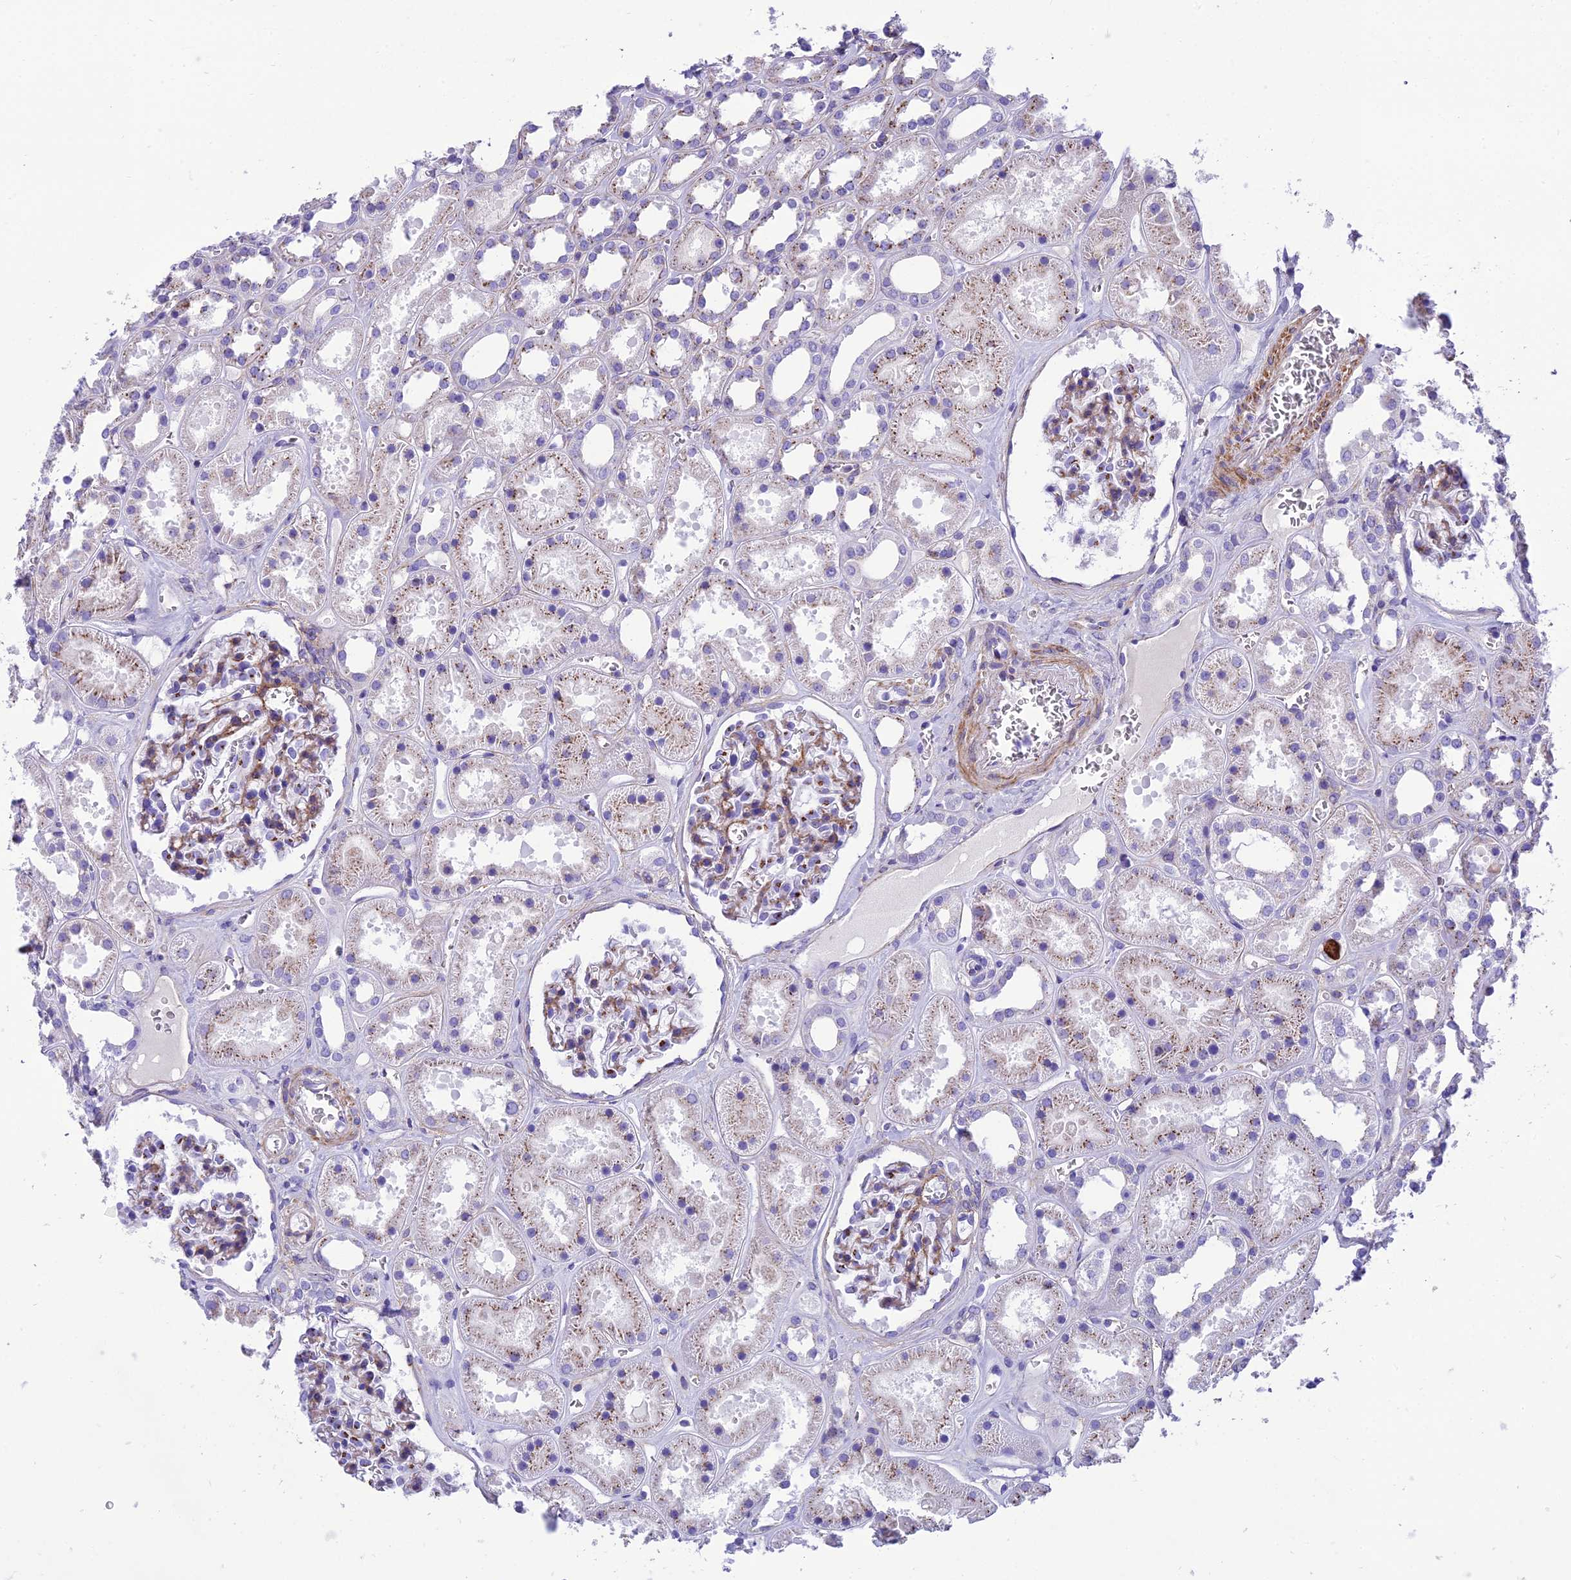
{"staining": {"intensity": "moderate", "quantity": "<25%", "location": "cytoplasmic/membranous"}, "tissue": "kidney", "cell_type": "Cells in glomeruli", "image_type": "normal", "snomed": [{"axis": "morphology", "description": "Normal tissue, NOS"}, {"axis": "topography", "description": "Kidney"}], "caption": "Cells in glomeruli exhibit moderate cytoplasmic/membranous staining in approximately <25% of cells in normal kidney. The staining is performed using DAB brown chromogen to label protein expression. The nuclei are counter-stained blue using hematoxylin.", "gene": "GFRA1", "patient": {"sex": "female", "age": 41}}